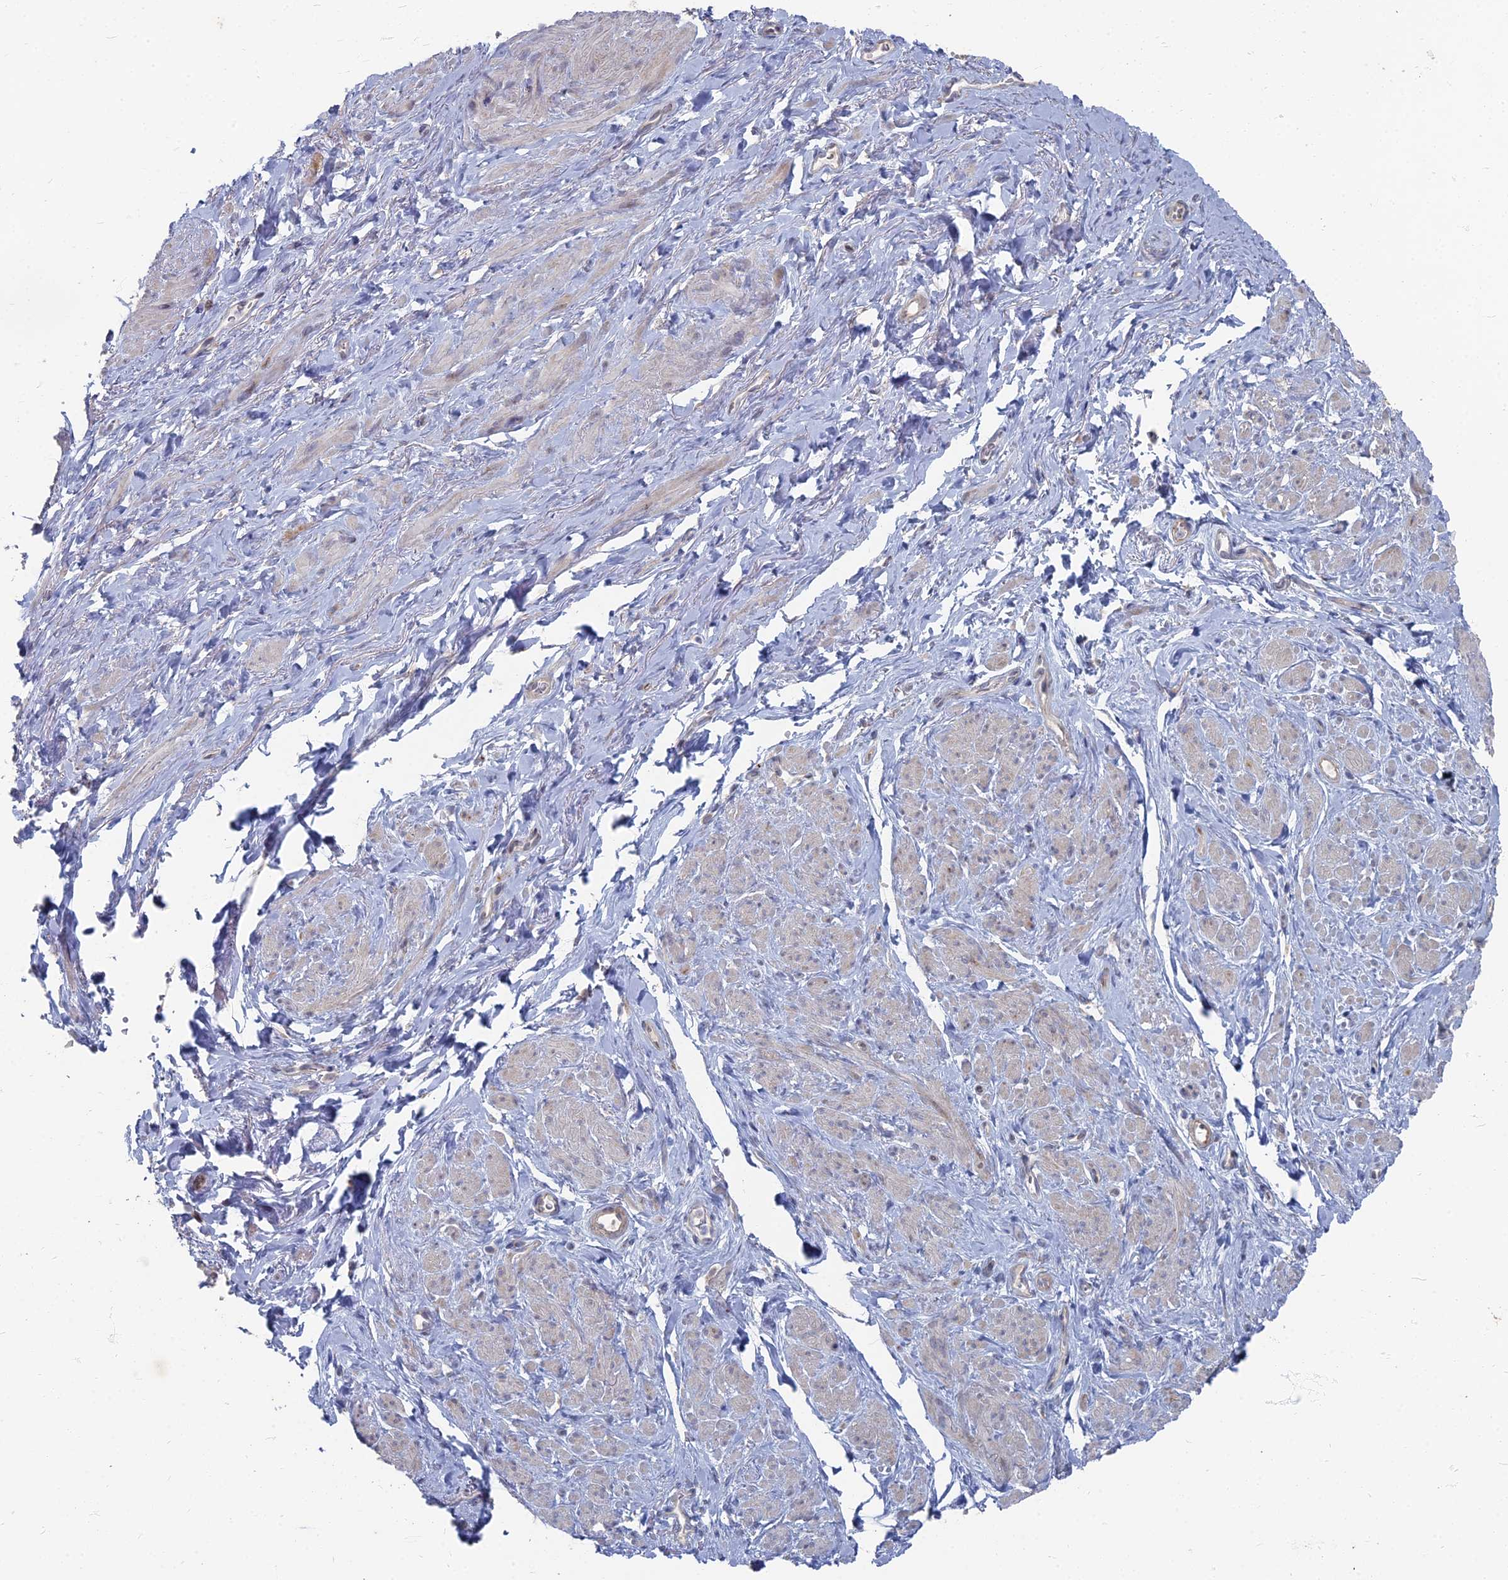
{"staining": {"intensity": "negative", "quantity": "none", "location": "none"}, "tissue": "smooth muscle", "cell_type": "Smooth muscle cells", "image_type": "normal", "snomed": [{"axis": "morphology", "description": "Normal tissue, NOS"}, {"axis": "topography", "description": "Smooth muscle"}, {"axis": "topography", "description": "Peripheral nerve tissue"}], "caption": "The histopathology image shows no staining of smooth muscle cells in benign smooth muscle. The staining is performed using DAB brown chromogen with nuclei counter-stained in using hematoxylin.", "gene": "TMEM128", "patient": {"sex": "male", "age": 69}}